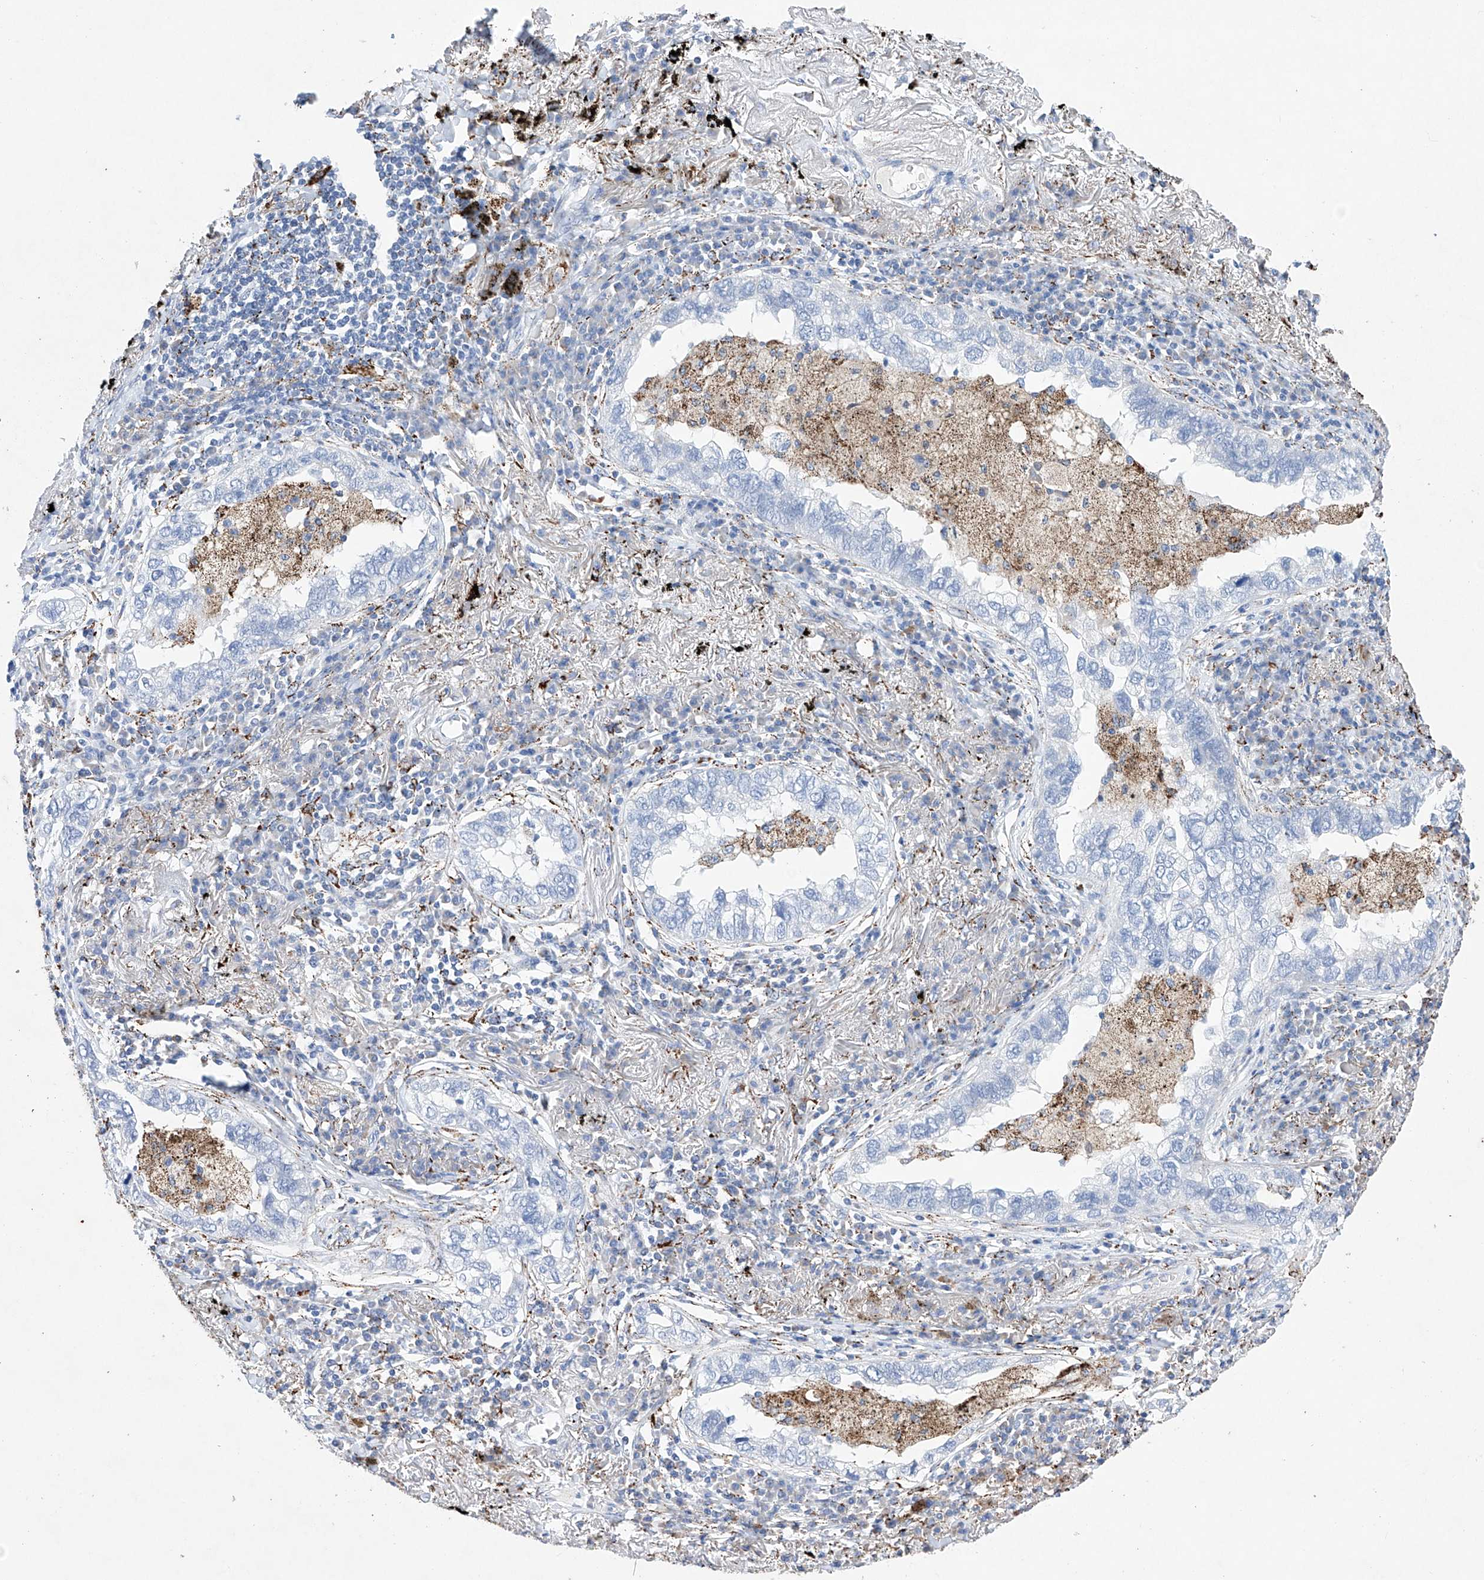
{"staining": {"intensity": "negative", "quantity": "none", "location": "none"}, "tissue": "lung cancer", "cell_type": "Tumor cells", "image_type": "cancer", "snomed": [{"axis": "morphology", "description": "Adenocarcinoma, NOS"}, {"axis": "topography", "description": "Lung"}], "caption": "Immunohistochemistry (IHC) photomicrograph of neoplastic tissue: human lung adenocarcinoma stained with DAB shows no significant protein expression in tumor cells.", "gene": "NRROS", "patient": {"sex": "male", "age": 65}}